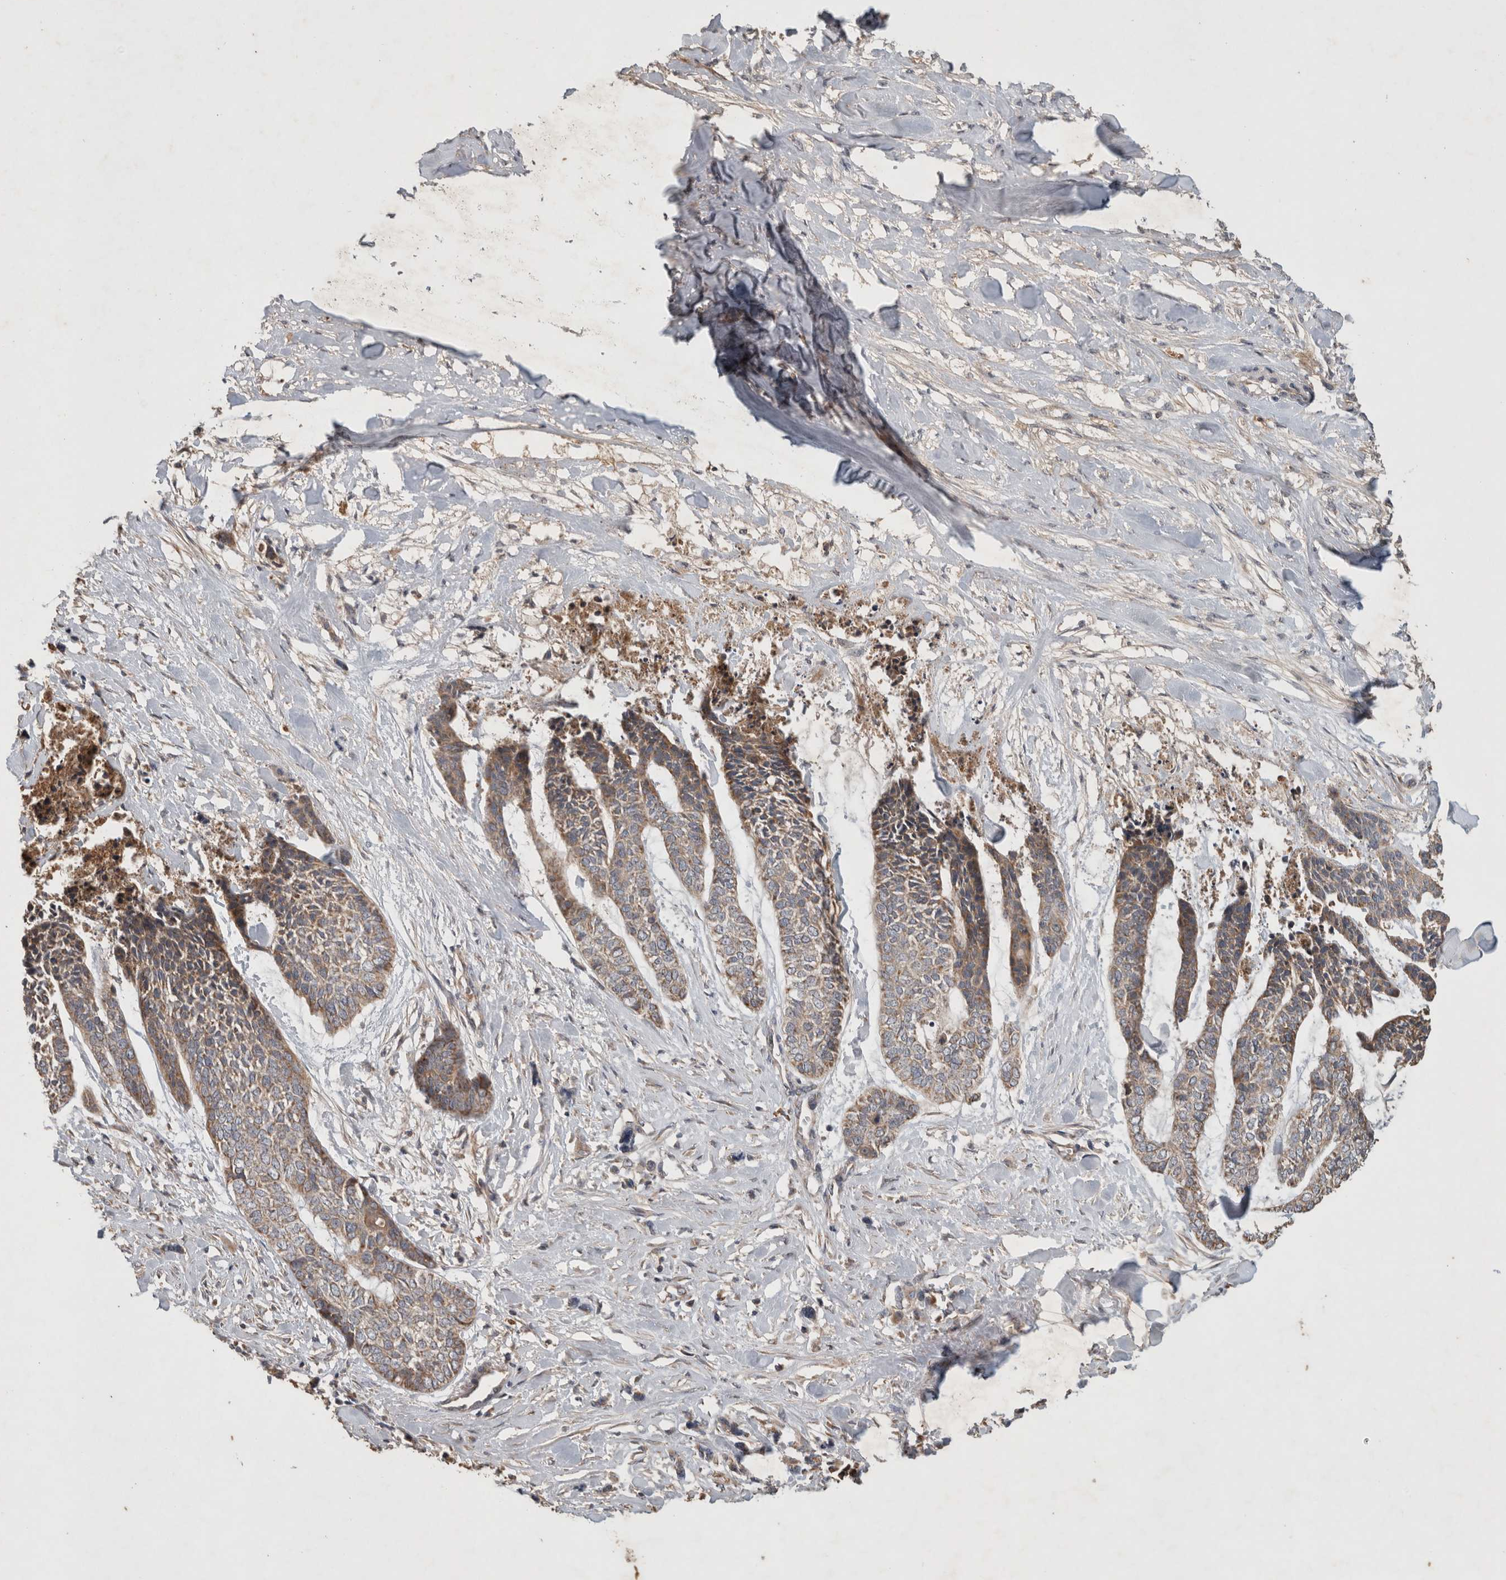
{"staining": {"intensity": "weak", "quantity": ">75%", "location": "cytoplasmic/membranous"}, "tissue": "skin cancer", "cell_type": "Tumor cells", "image_type": "cancer", "snomed": [{"axis": "morphology", "description": "Basal cell carcinoma"}, {"axis": "topography", "description": "Skin"}], "caption": "The image exhibits staining of skin basal cell carcinoma, revealing weak cytoplasmic/membranous protein expression (brown color) within tumor cells.", "gene": "SERAC1", "patient": {"sex": "female", "age": 64}}